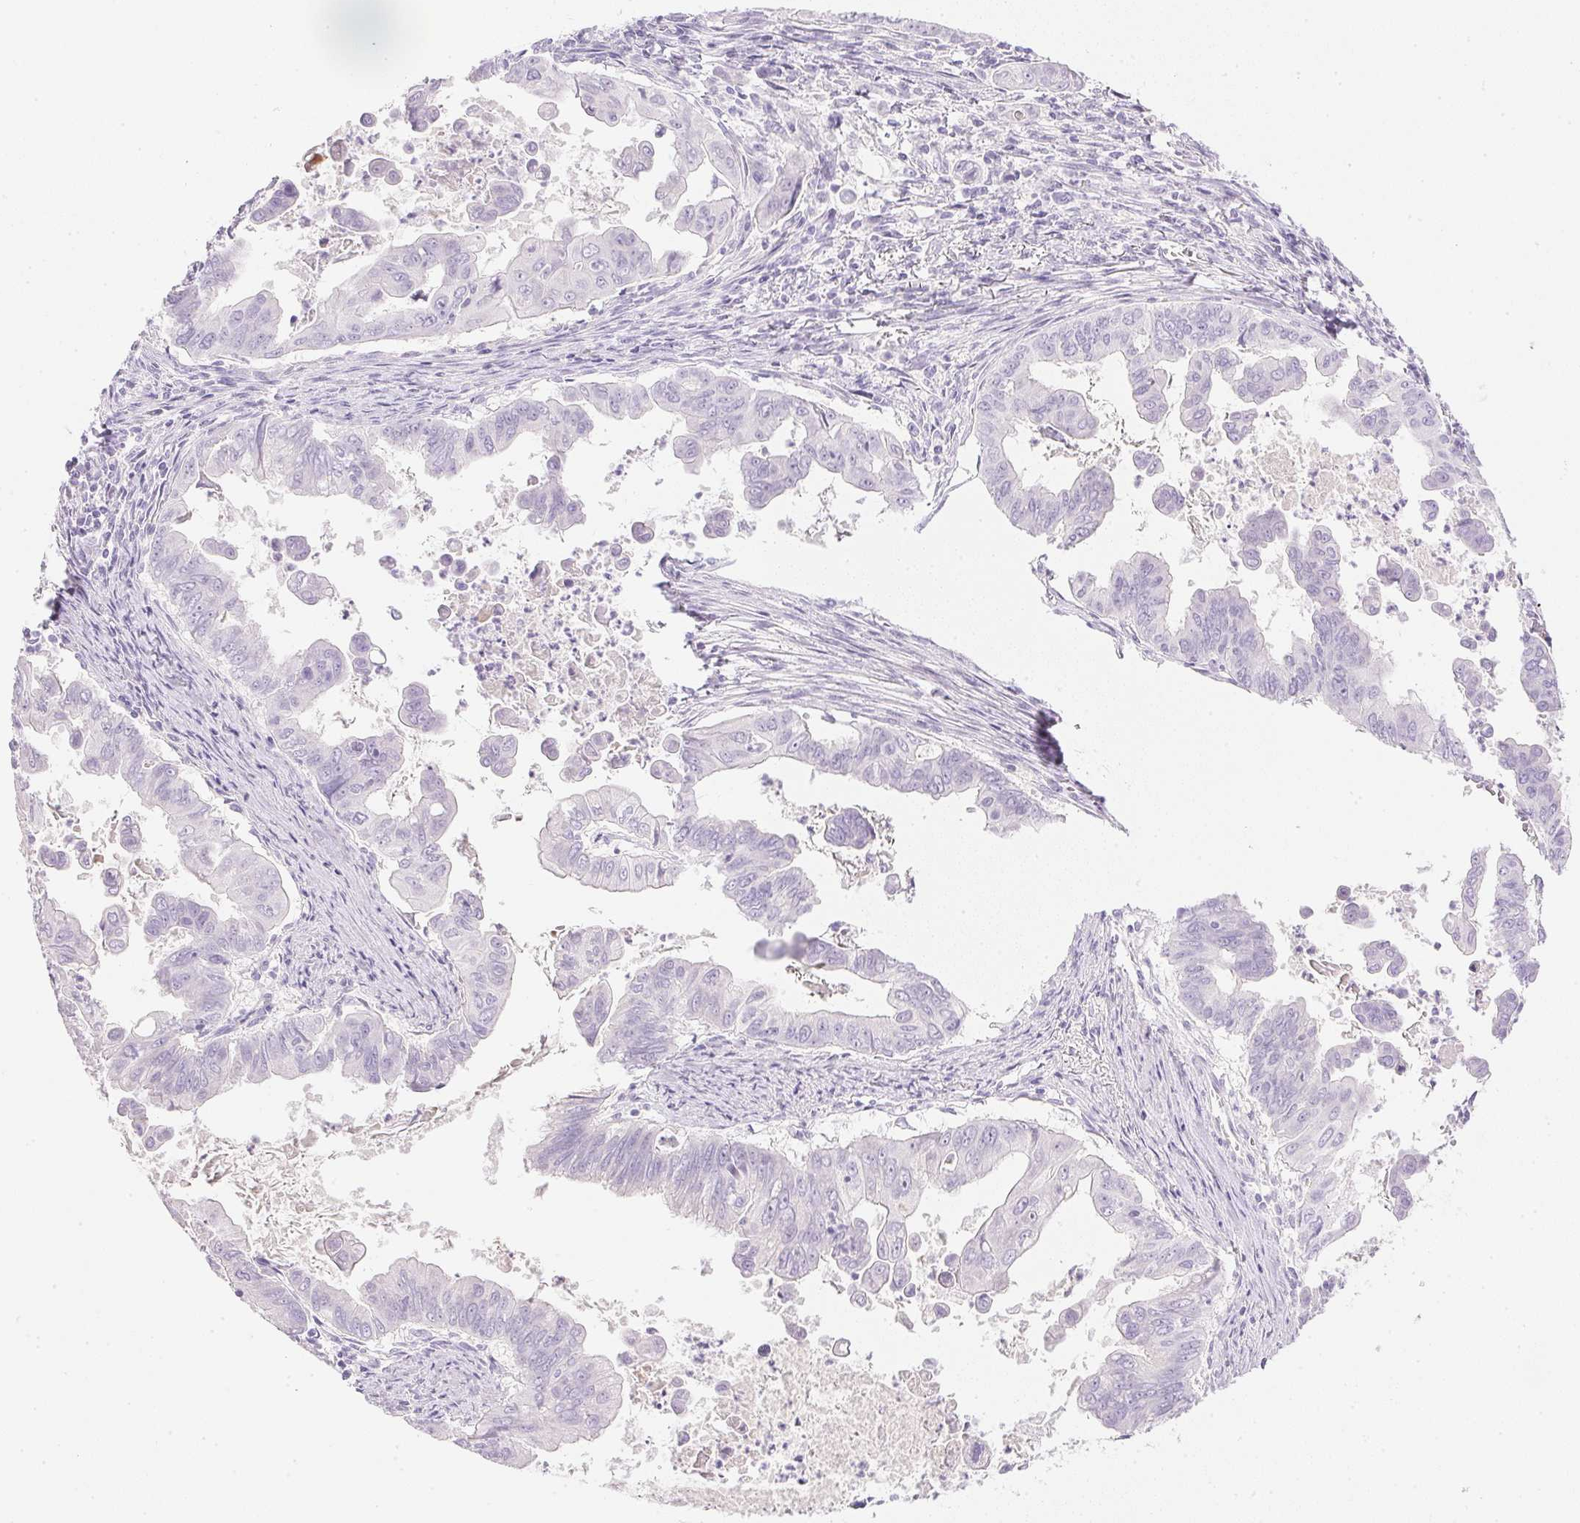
{"staining": {"intensity": "negative", "quantity": "none", "location": "none"}, "tissue": "stomach cancer", "cell_type": "Tumor cells", "image_type": "cancer", "snomed": [{"axis": "morphology", "description": "Adenocarcinoma, NOS"}, {"axis": "topography", "description": "Stomach, upper"}], "caption": "This is an immunohistochemistry (IHC) histopathology image of human stomach cancer. There is no positivity in tumor cells.", "gene": "CTRL", "patient": {"sex": "male", "age": 80}}